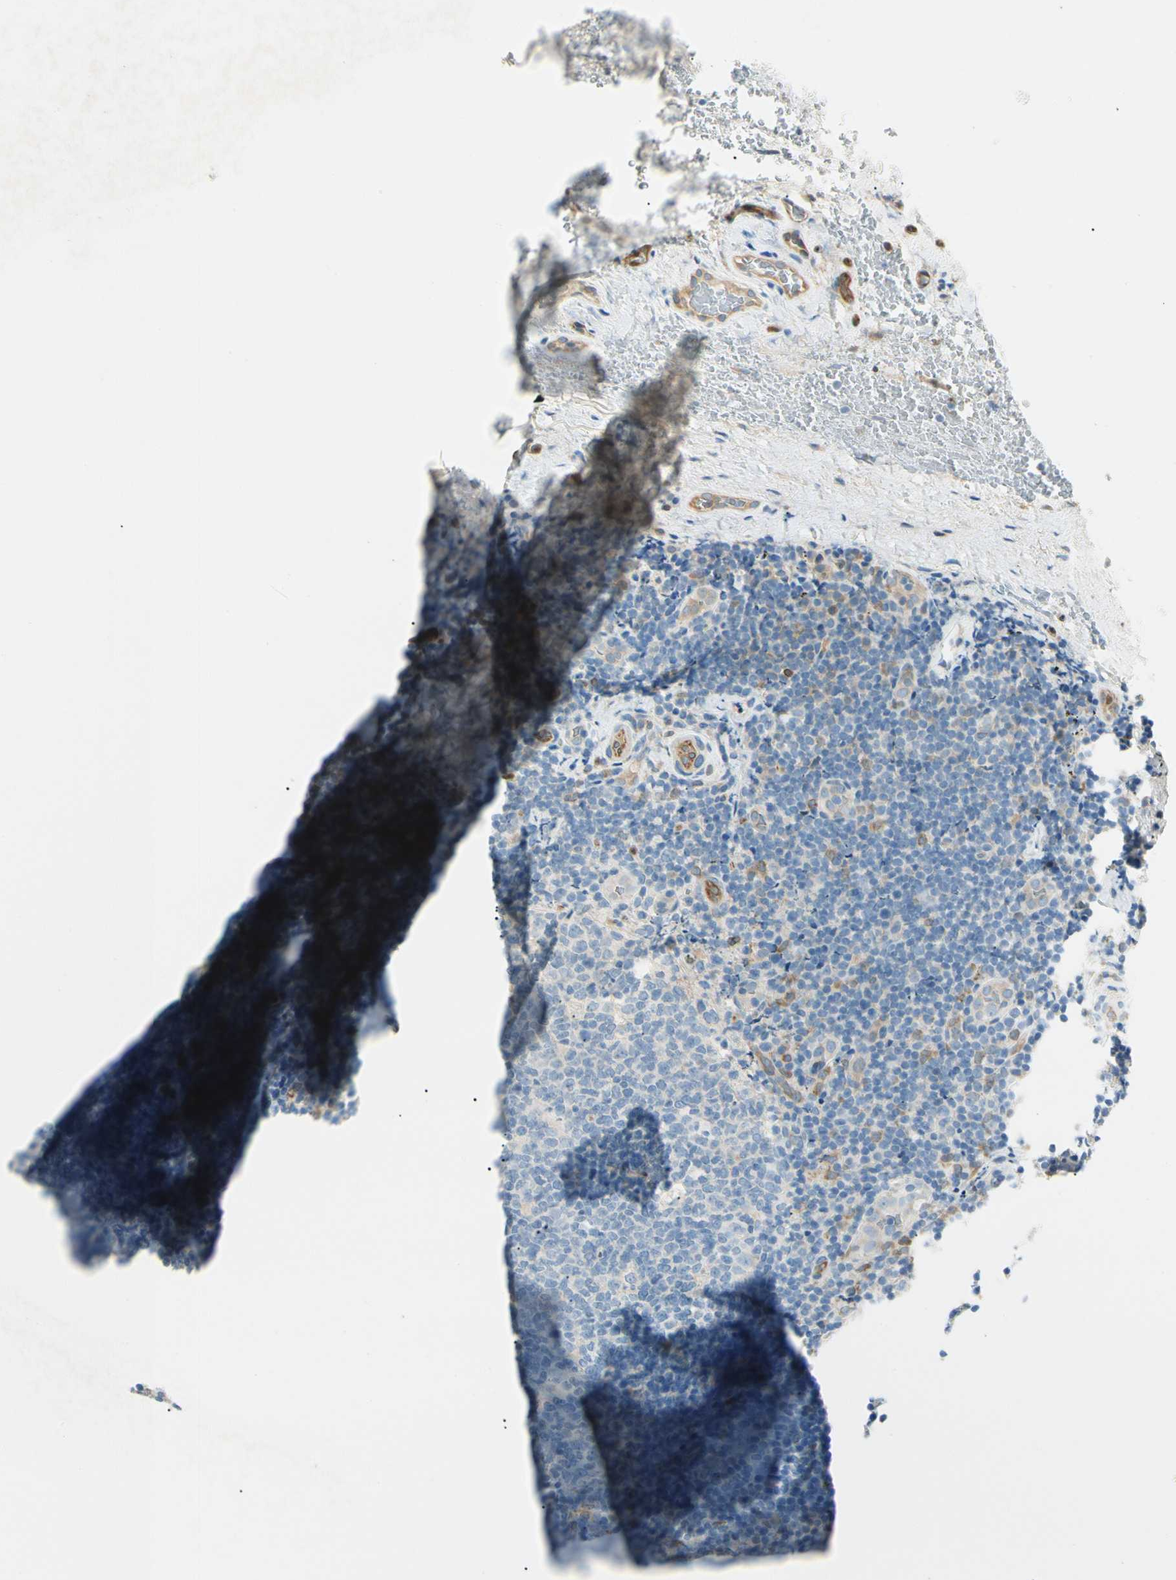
{"staining": {"intensity": "moderate", "quantity": "<25%", "location": "cytoplasmic/membranous"}, "tissue": "lymphoma", "cell_type": "Tumor cells", "image_type": "cancer", "snomed": [{"axis": "morphology", "description": "Malignant lymphoma, non-Hodgkin's type, High grade"}, {"axis": "topography", "description": "Tonsil"}], "caption": "About <25% of tumor cells in human malignant lymphoma, non-Hodgkin's type (high-grade) display moderate cytoplasmic/membranous protein staining as visualized by brown immunohistochemical staining.", "gene": "LPCAT2", "patient": {"sex": "female", "age": 36}}